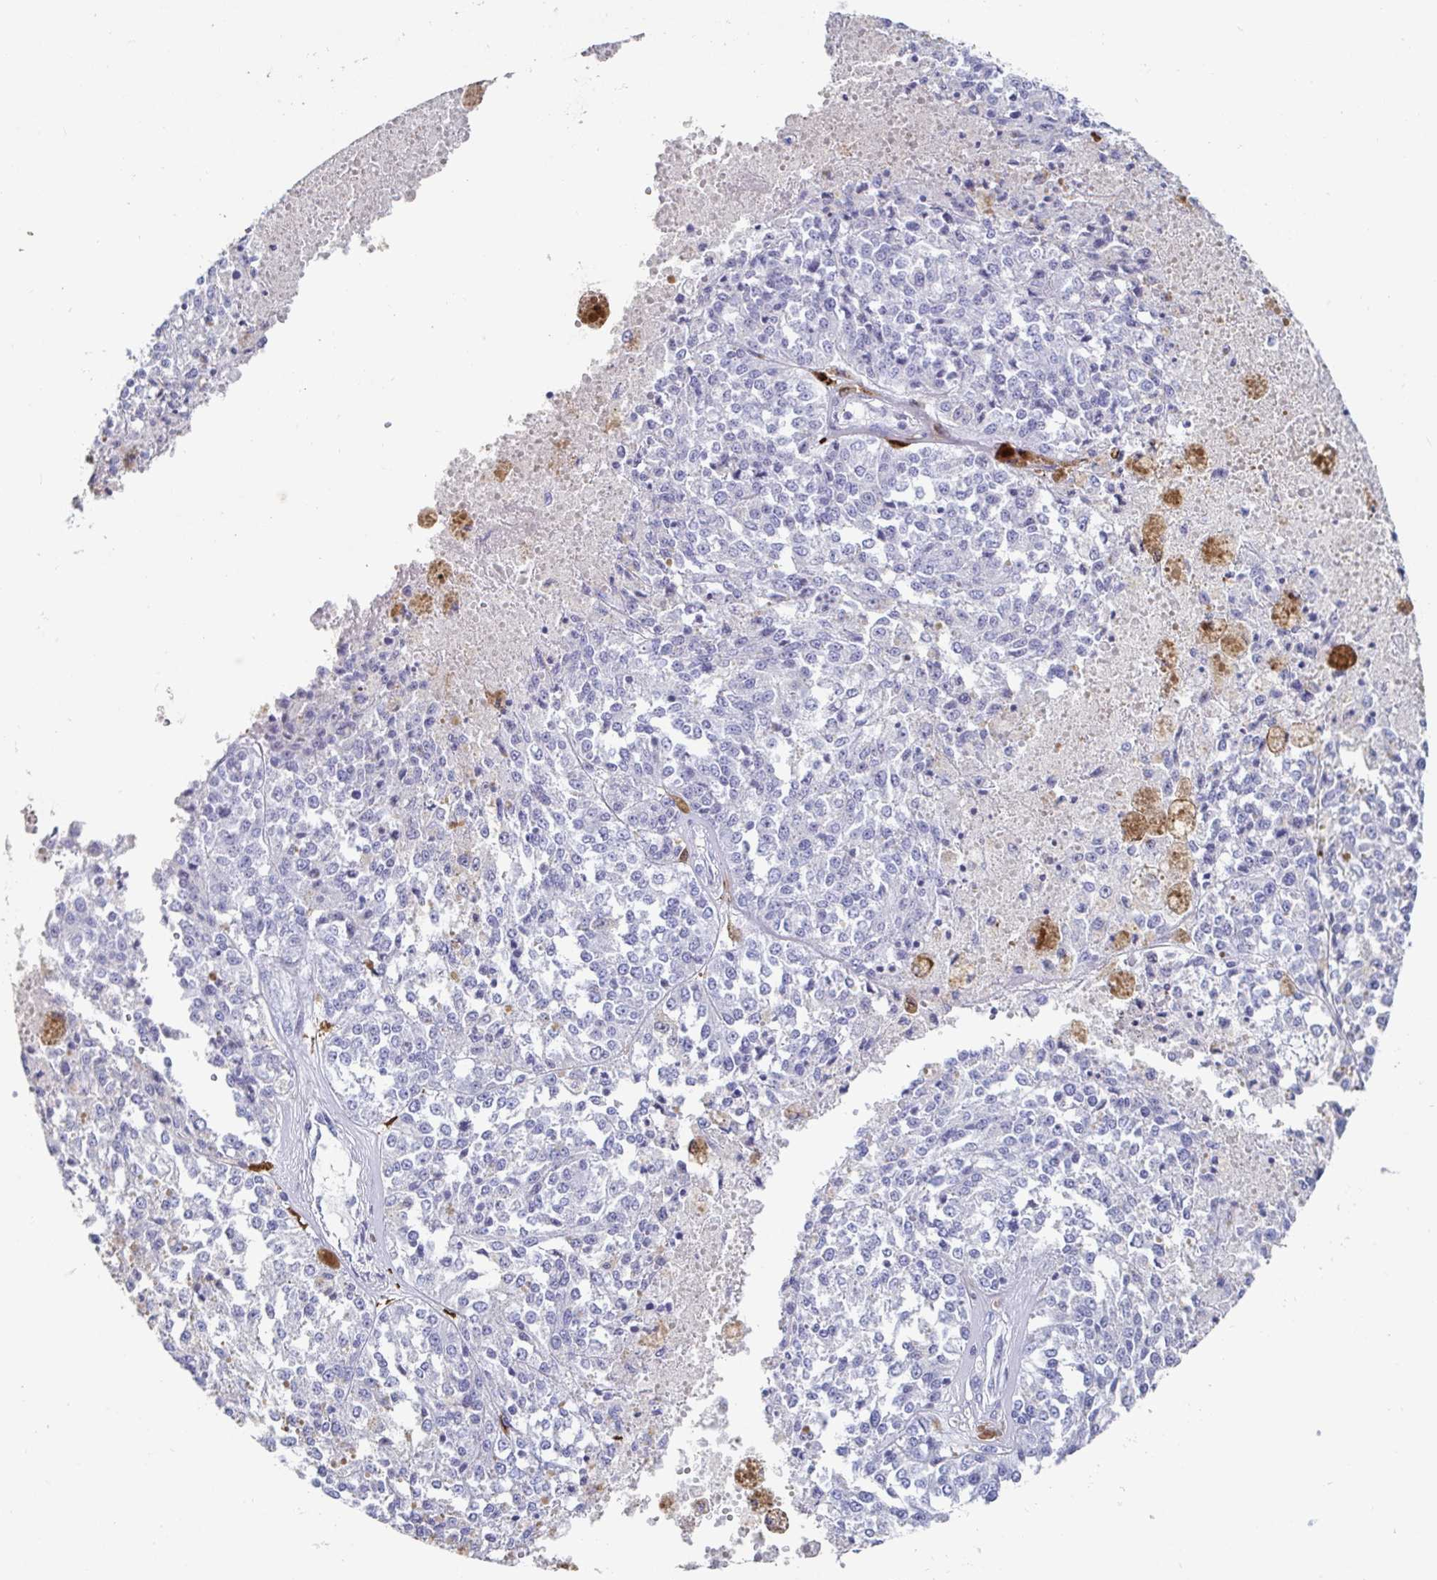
{"staining": {"intensity": "negative", "quantity": "none", "location": "none"}, "tissue": "melanoma", "cell_type": "Tumor cells", "image_type": "cancer", "snomed": [{"axis": "morphology", "description": "Malignant melanoma, Metastatic site"}, {"axis": "topography", "description": "Lymph node"}], "caption": "Histopathology image shows no protein positivity in tumor cells of malignant melanoma (metastatic site) tissue. (DAB (3,3'-diaminobenzidine) immunohistochemistry visualized using brightfield microscopy, high magnification).", "gene": "OR2A4", "patient": {"sex": "female", "age": 64}}